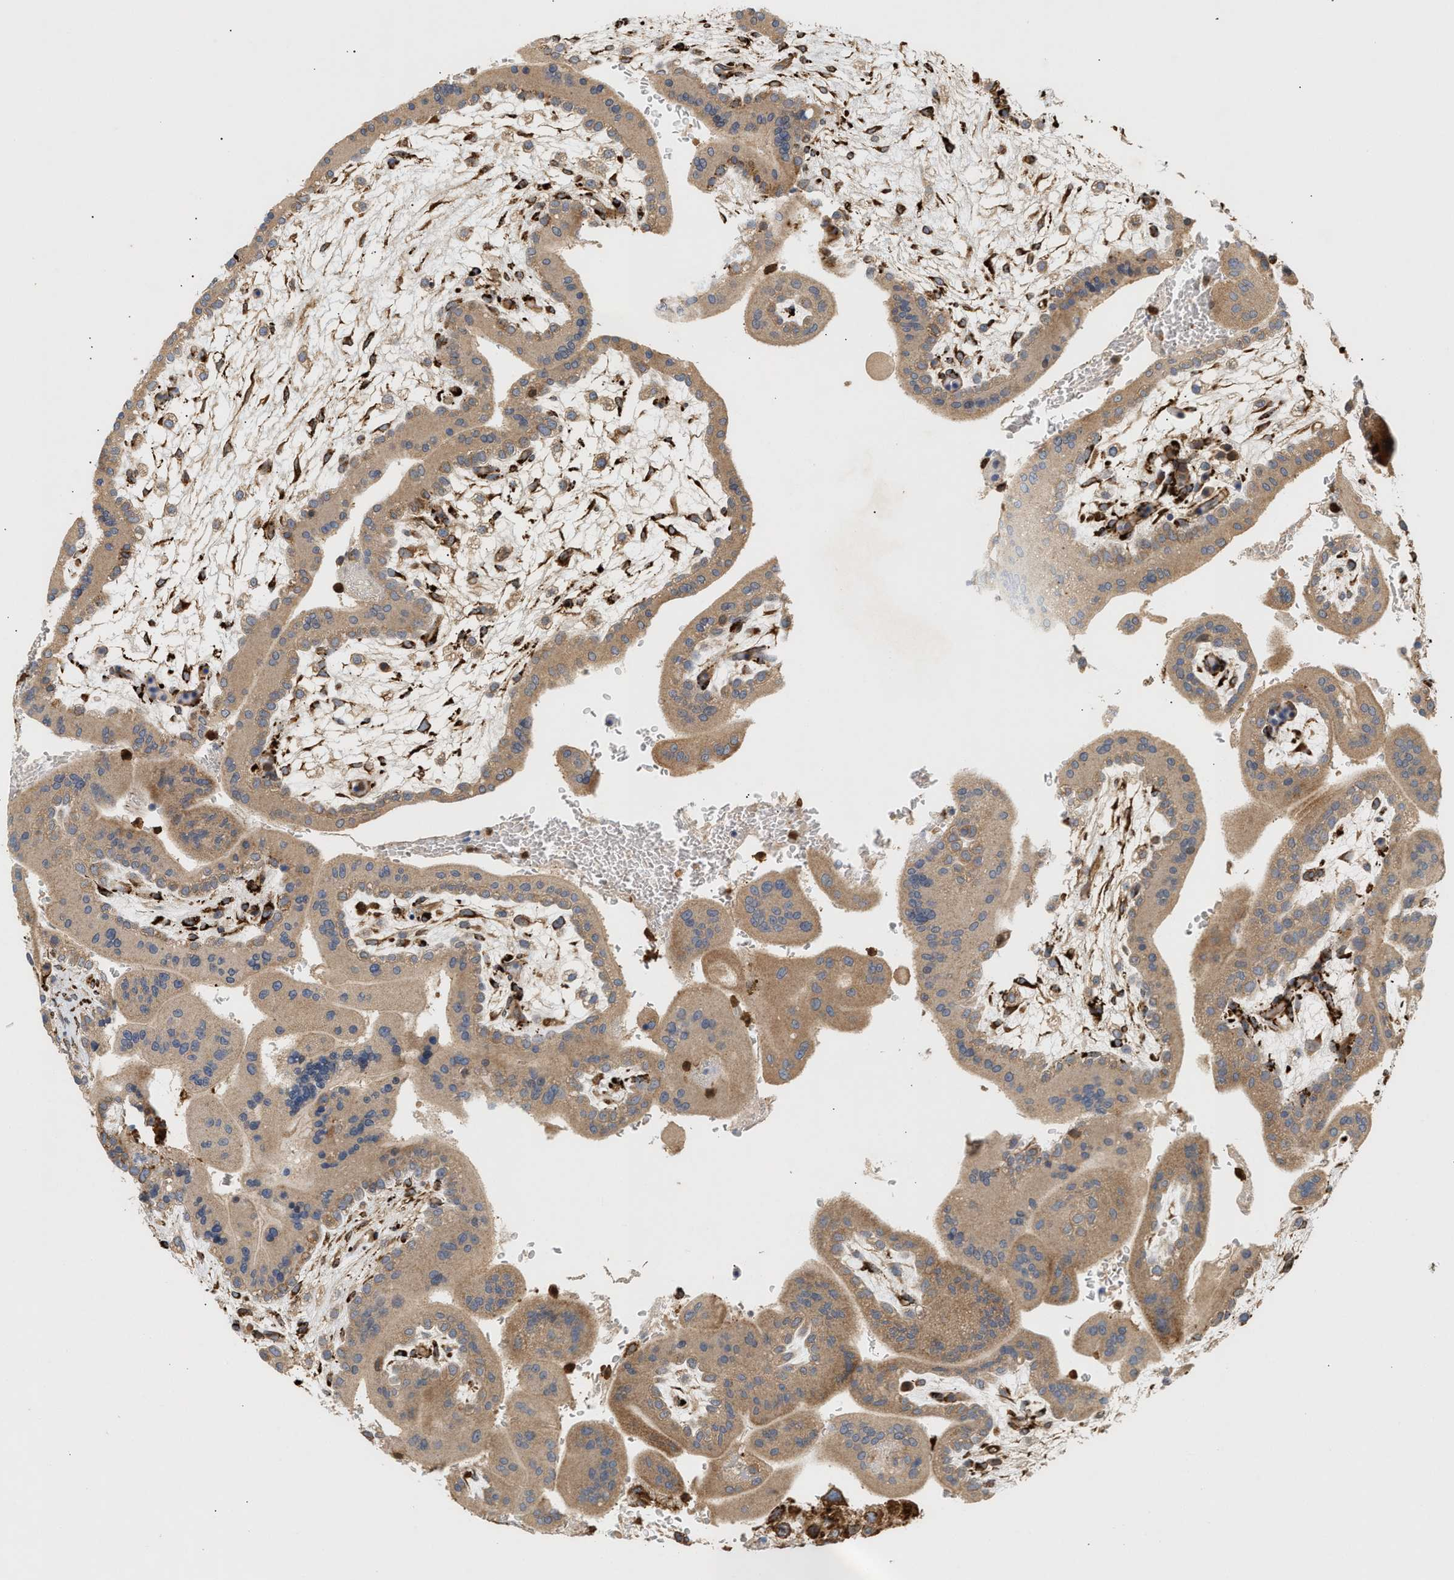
{"staining": {"intensity": "strong", "quantity": ">75%", "location": "cytoplasmic/membranous"}, "tissue": "placenta", "cell_type": "Decidual cells", "image_type": "normal", "snomed": [{"axis": "morphology", "description": "Normal tissue, NOS"}, {"axis": "topography", "description": "Placenta"}], "caption": "IHC of normal human placenta demonstrates high levels of strong cytoplasmic/membranous positivity in about >75% of decidual cells.", "gene": "PLCD1", "patient": {"sex": "female", "age": 35}}